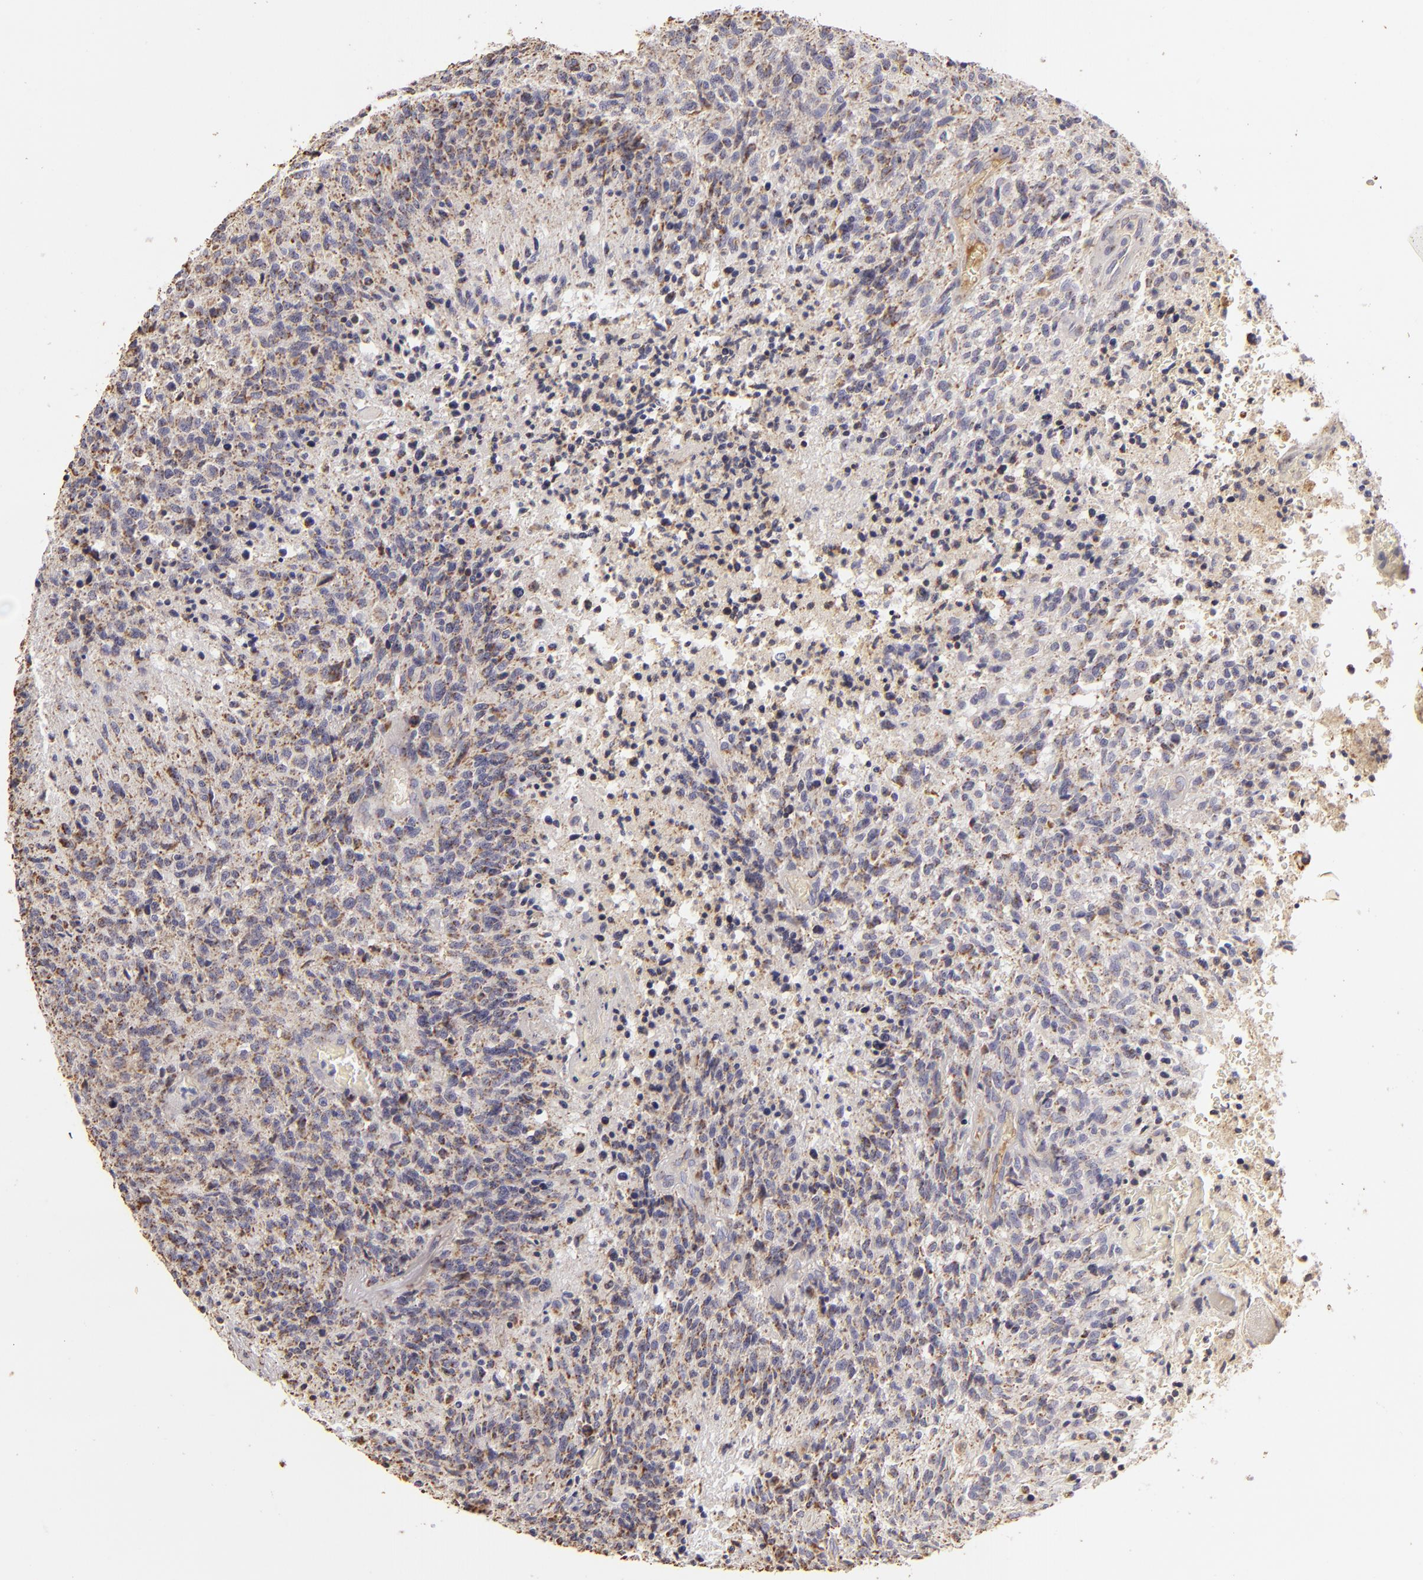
{"staining": {"intensity": "moderate", "quantity": ">75%", "location": "cytoplasmic/membranous"}, "tissue": "glioma", "cell_type": "Tumor cells", "image_type": "cancer", "snomed": [{"axis": "morphology", "description": "Glioma, malignant, High grade"}, {"axis": "topography", "description": "Brain"}], "caption": "A brown stain highlights moderate cytoplasmic/membranous expression of a protein in human malignant glioma (high-grade) tumor cells.", "gene": "CFB", "patient": {"sex": "male", "age": 36}}